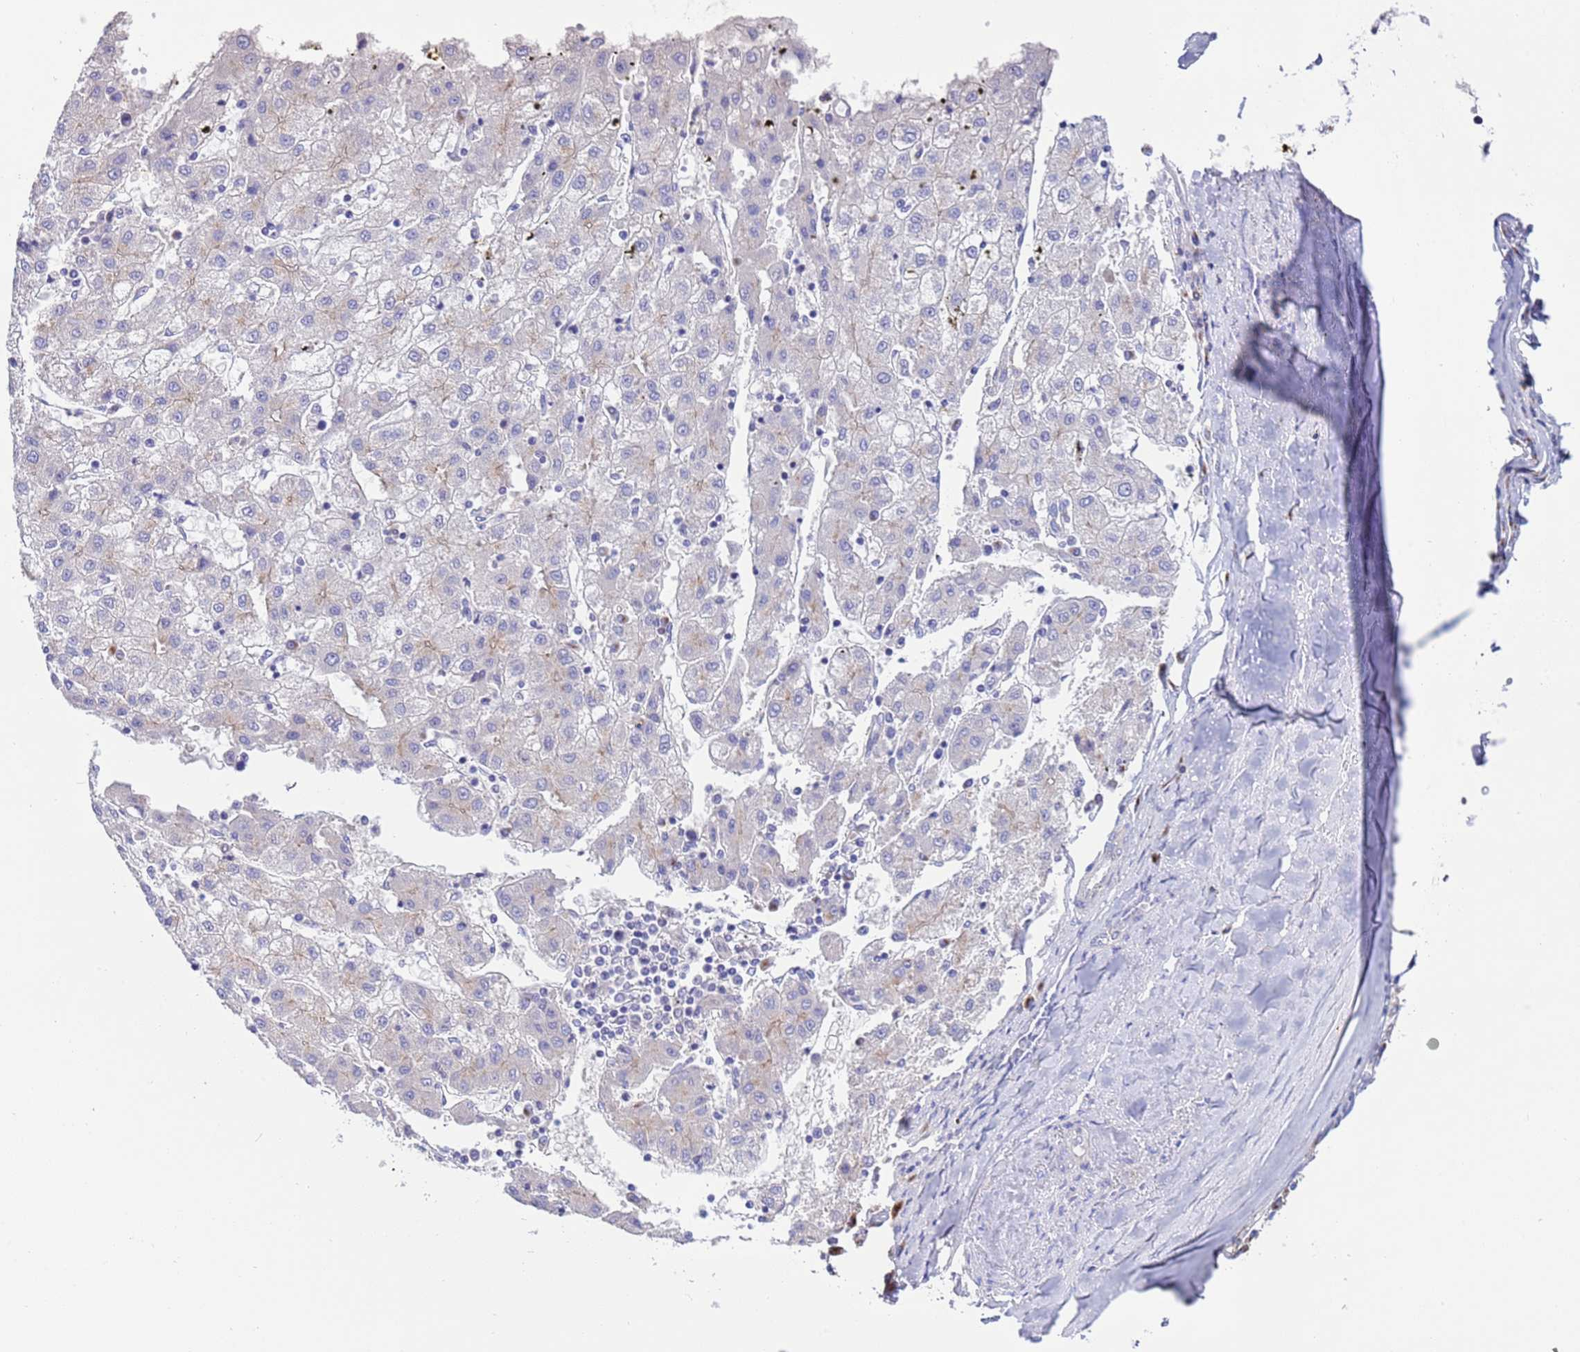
{"staining": {"intensity": "negative", "quantity": "none", "location": "none"}, "tissue": "liver cancer", "cell_type": "Tumor cells", "image_type": "cancer", "snomed": [{"axis": "morphology", "description": "Carcinoma, Hepatocellular, NOS"}, {"axis": "topography", "description": "Liver"}], "caption": "The histopathology image reveals no staining of tumor cells in liver cancer.", "gene": "ANAPC1", "patient": {"sex": "male", "age": 72}}